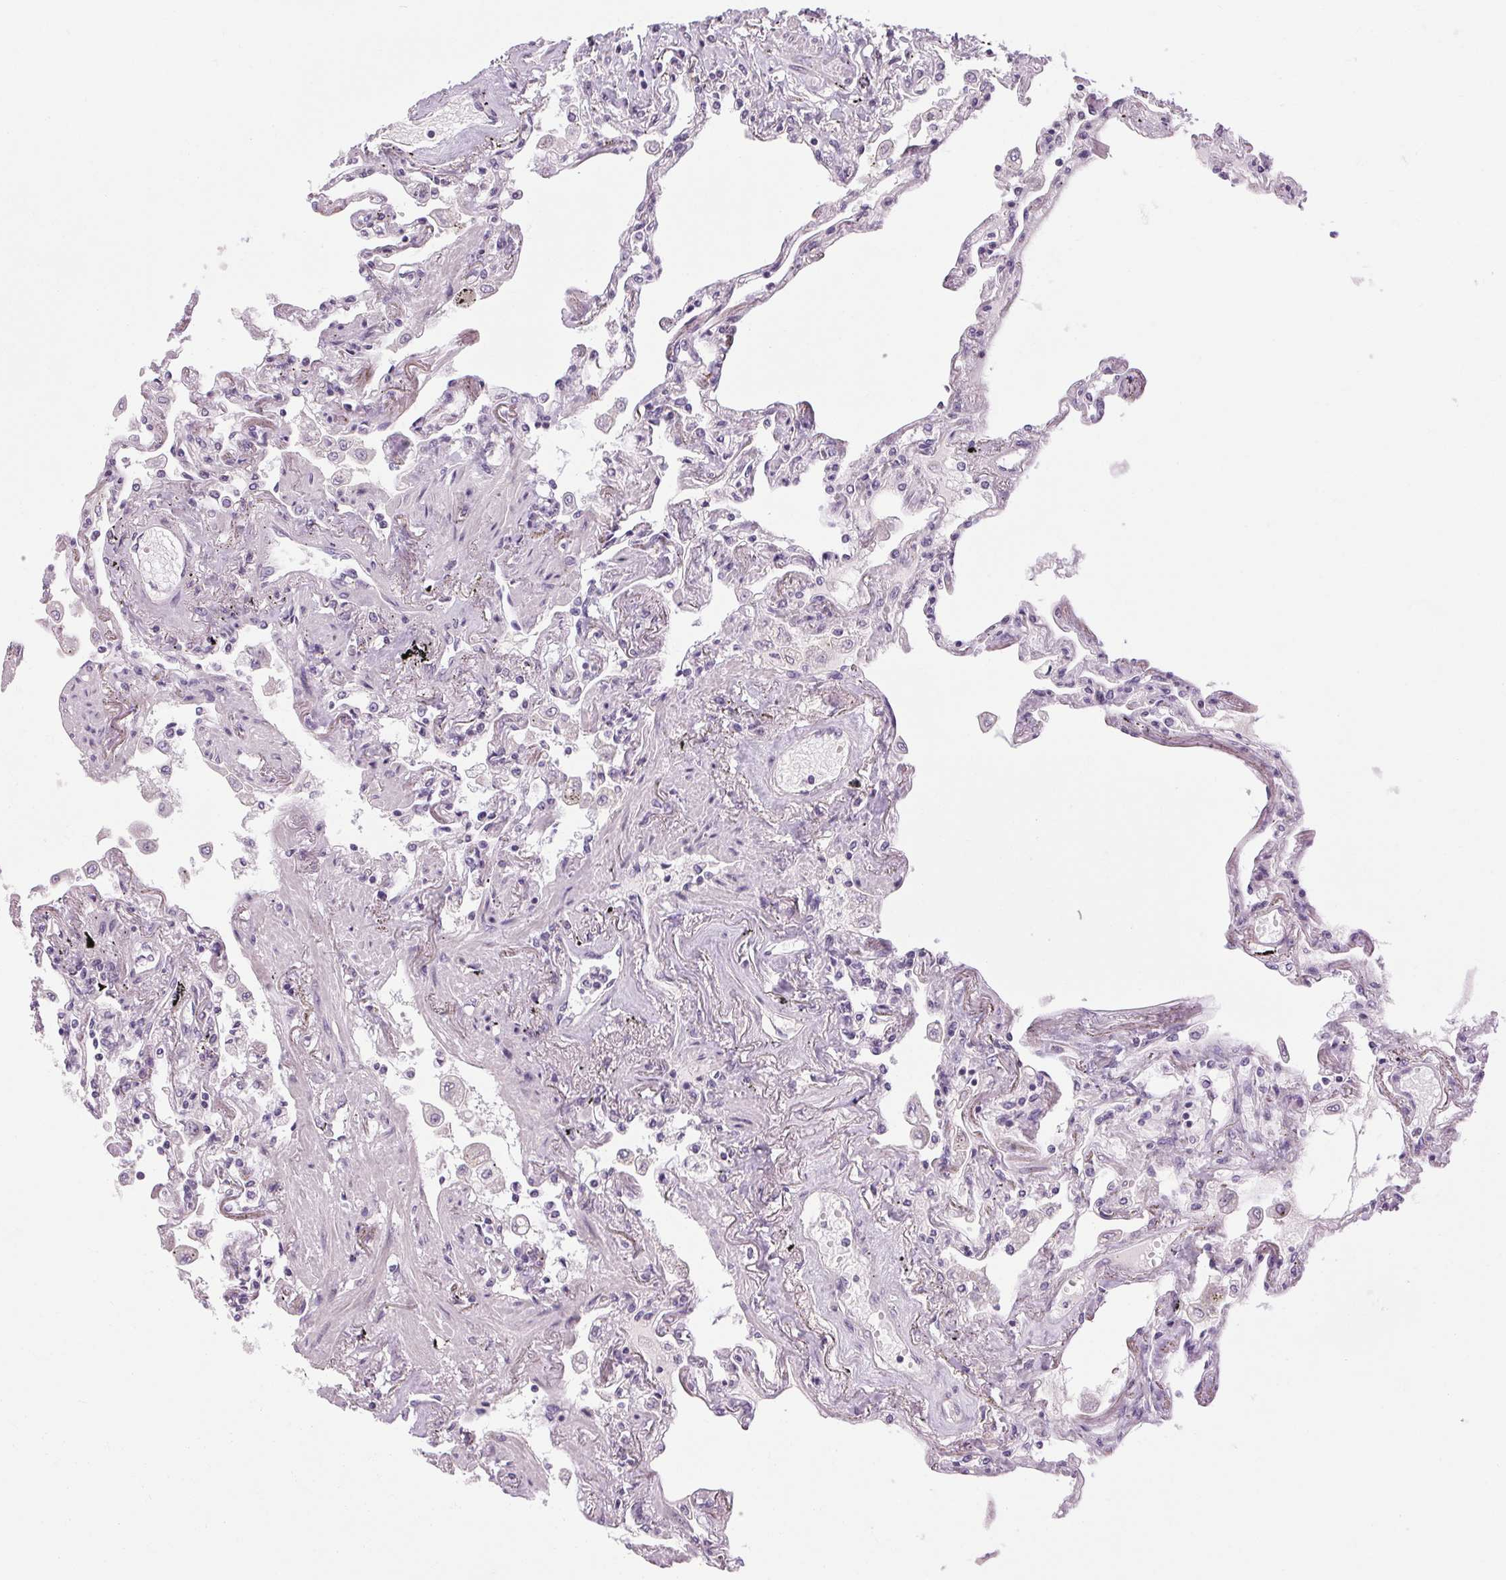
{"staining": {"intensity": "negative", "quantity": "none", "location": "none"}, "tissue": "lung", "cell_type": "Alveolar cells", "image_type": "normal", "snomed": [{"axis": "morphology", "description": "Normal tissue, NOS"}, {"axis": "morphology", "description": "Adenocarcinoma, NOS"}, {"axis": "topography", "description": "Cartilage tissue"}, {"axis": "topography", "description": "Lung"}], "caption": "The immunohistochemistry (IHC) image has no significant expression in alveolar cells of lung. The staining is performed using DAB (3,3'-diaminobenzidine) brown chromogen with nuclei counter-stained in using hematoxylin.", "gene": "KLHL40", "patient": {"sex": "female", "age": 67}}